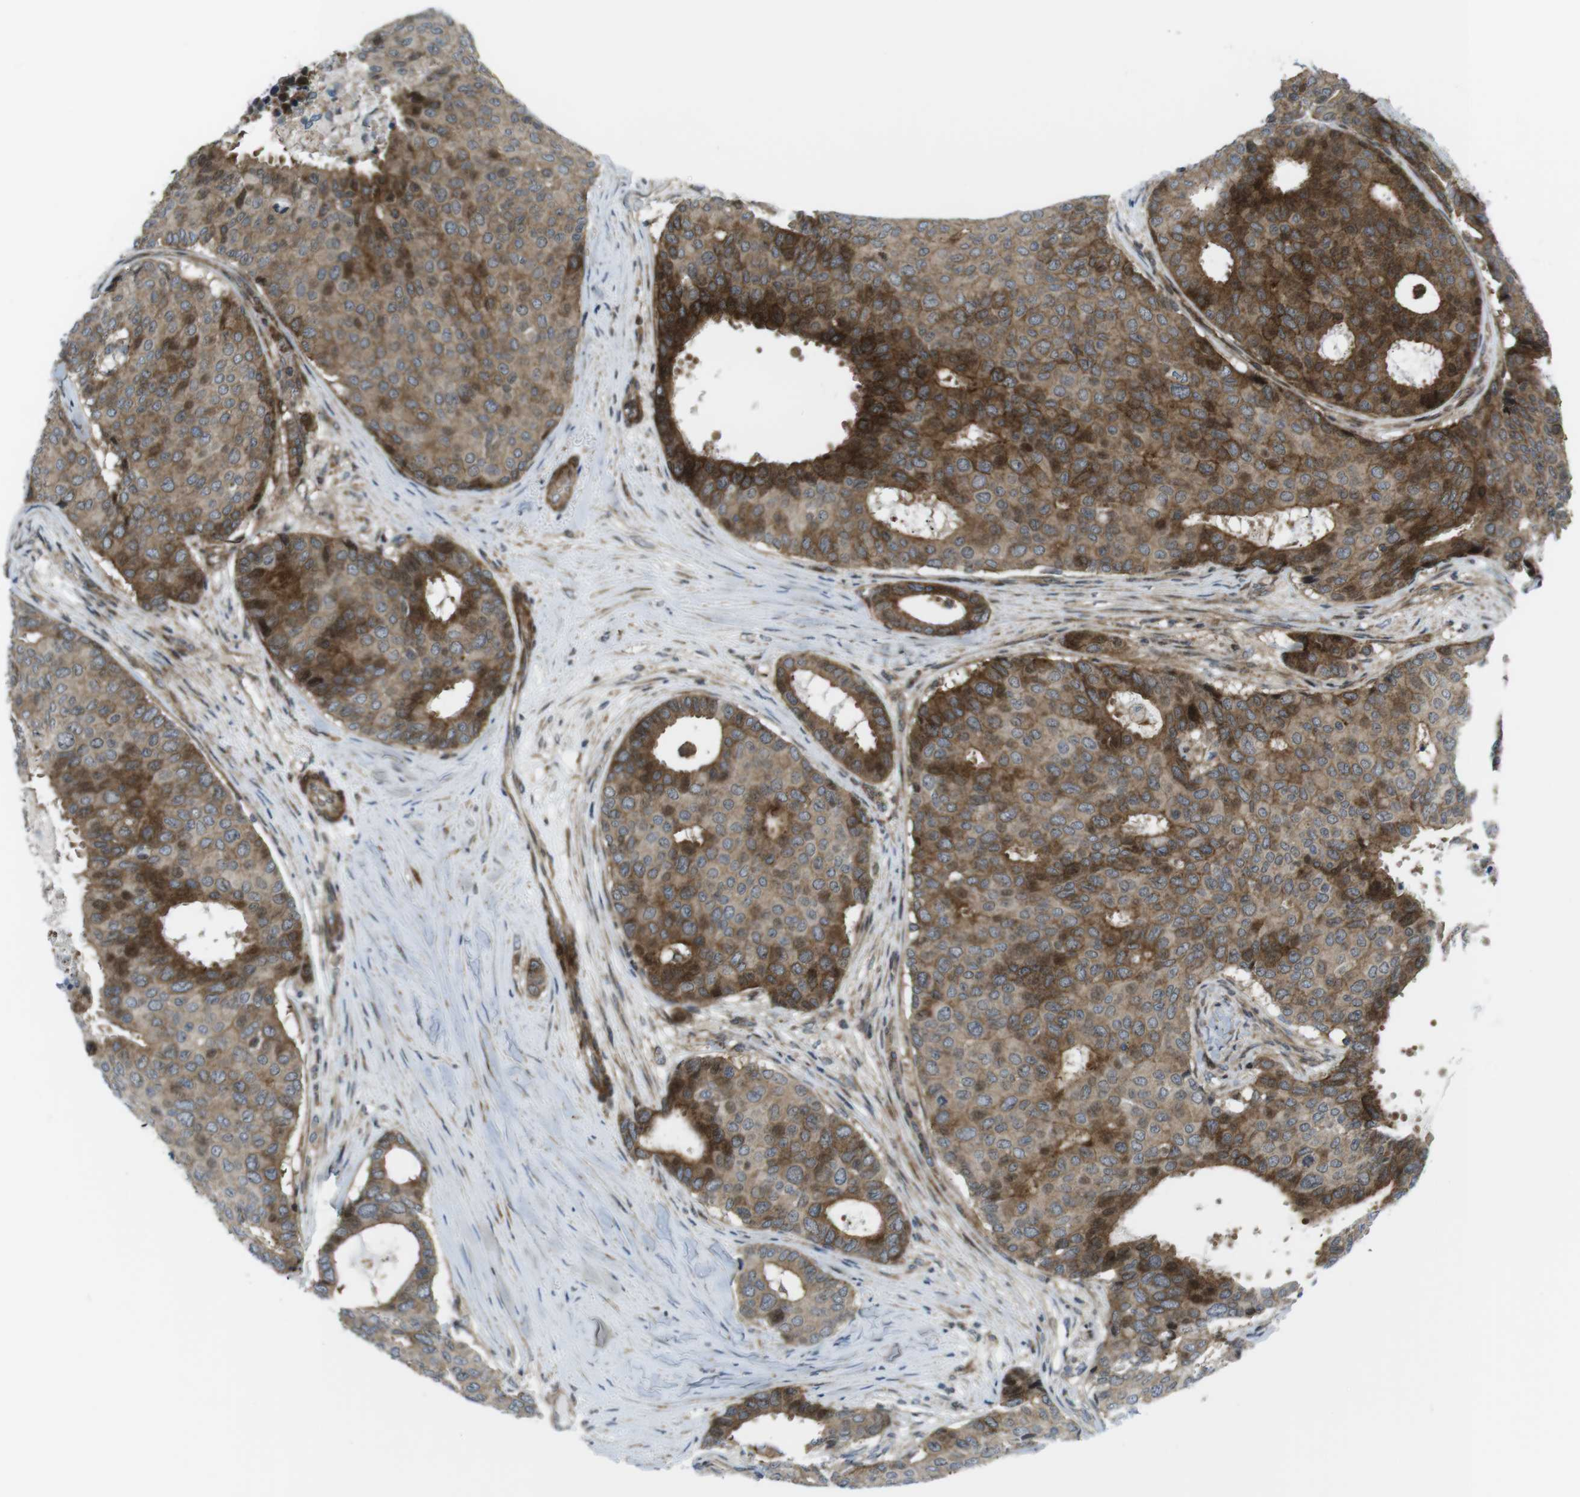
{"staining": {"intensity": "moderate", "quantity": ">75%", "location": "cytoplasmic/membranous"}, "tissue": "breast cancer", "cell_type": "Tumor cells", "image_type": "cancer", "snomed": [{"axis": "morphology", "description": "Duct carcinoma"}, {"axis": "topography", "description": "Breast"}], "caption": "Immunohistochemistry staining of breast cancer (intraductal carcinoma), which reveals medium levels of moderate cytoplasmic/membranous staining in about >75% of tumor cells indicating moderate cytoplasmic/membranous protein positivity. The staining was performed using DAB (3,3'-diaminobenzidine) (brown) for protein detection and nuclei were counterstained in hematoxylin (blue).", "gene": "CUL7", "patient": {"sex": "female", "age": 75}}